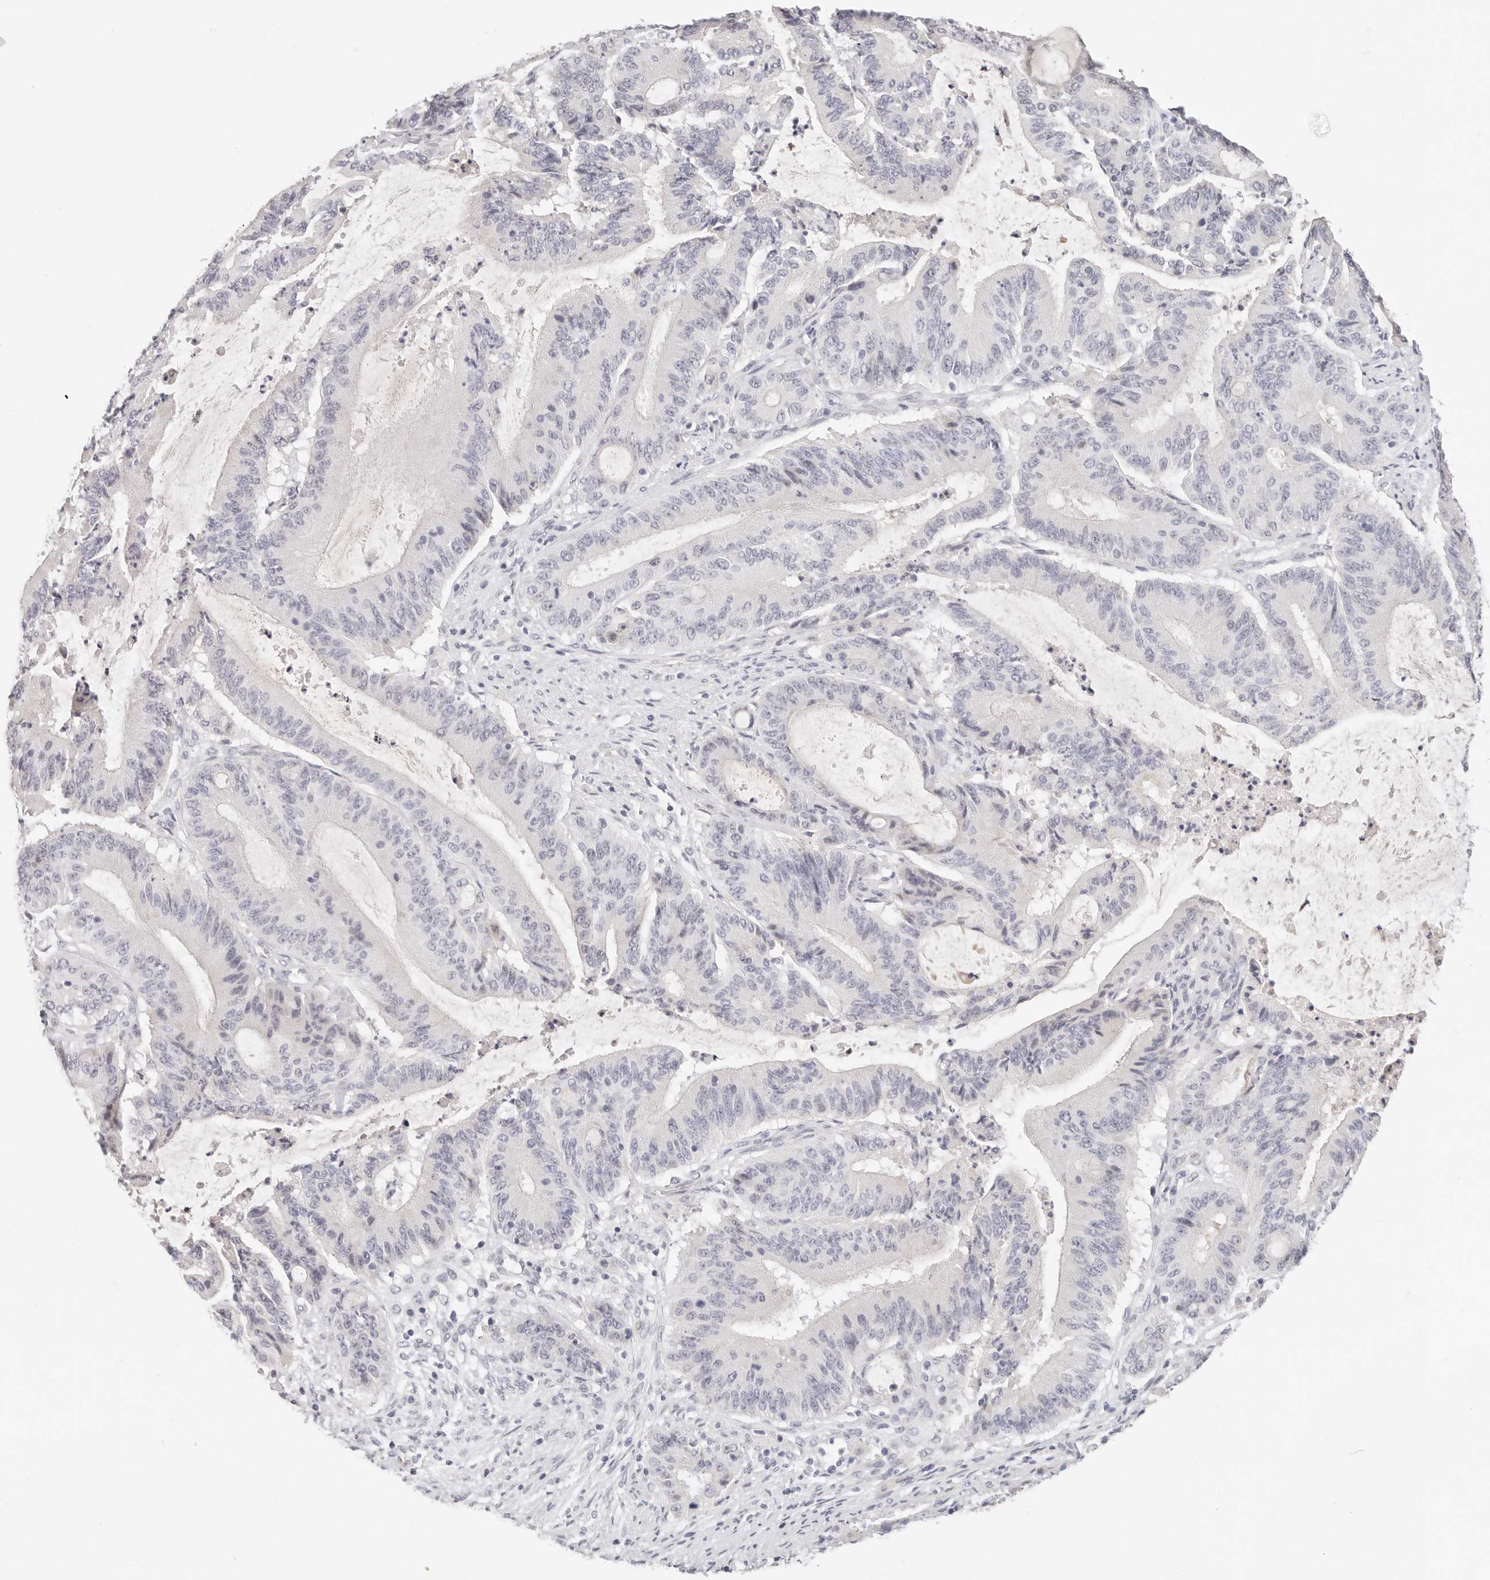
{"staining": {"intensity": "negative", "quantity": "none", "location": "none"}, "tissue": "liver cancer", "cell_type": "Tumor cells", "image_type": "cancer", "snomed": [{"axis": "morphology", "description": "Normal tissue, NOS"}, {"axis": "morphology", "description": "Cholangiocarcinoma"}, {"axis": "topography", "description": "Liver"}, {"axis": "topography", "description": "Peripheral nerve tissue"}], "caption": "The immunohistochemistry (IHC) image has no significant expression in tumor cells of cholangiocarcinoma (liver) tissue.", "gene": "ASCL1", "patient": {"sex": "female", "age": 73}}